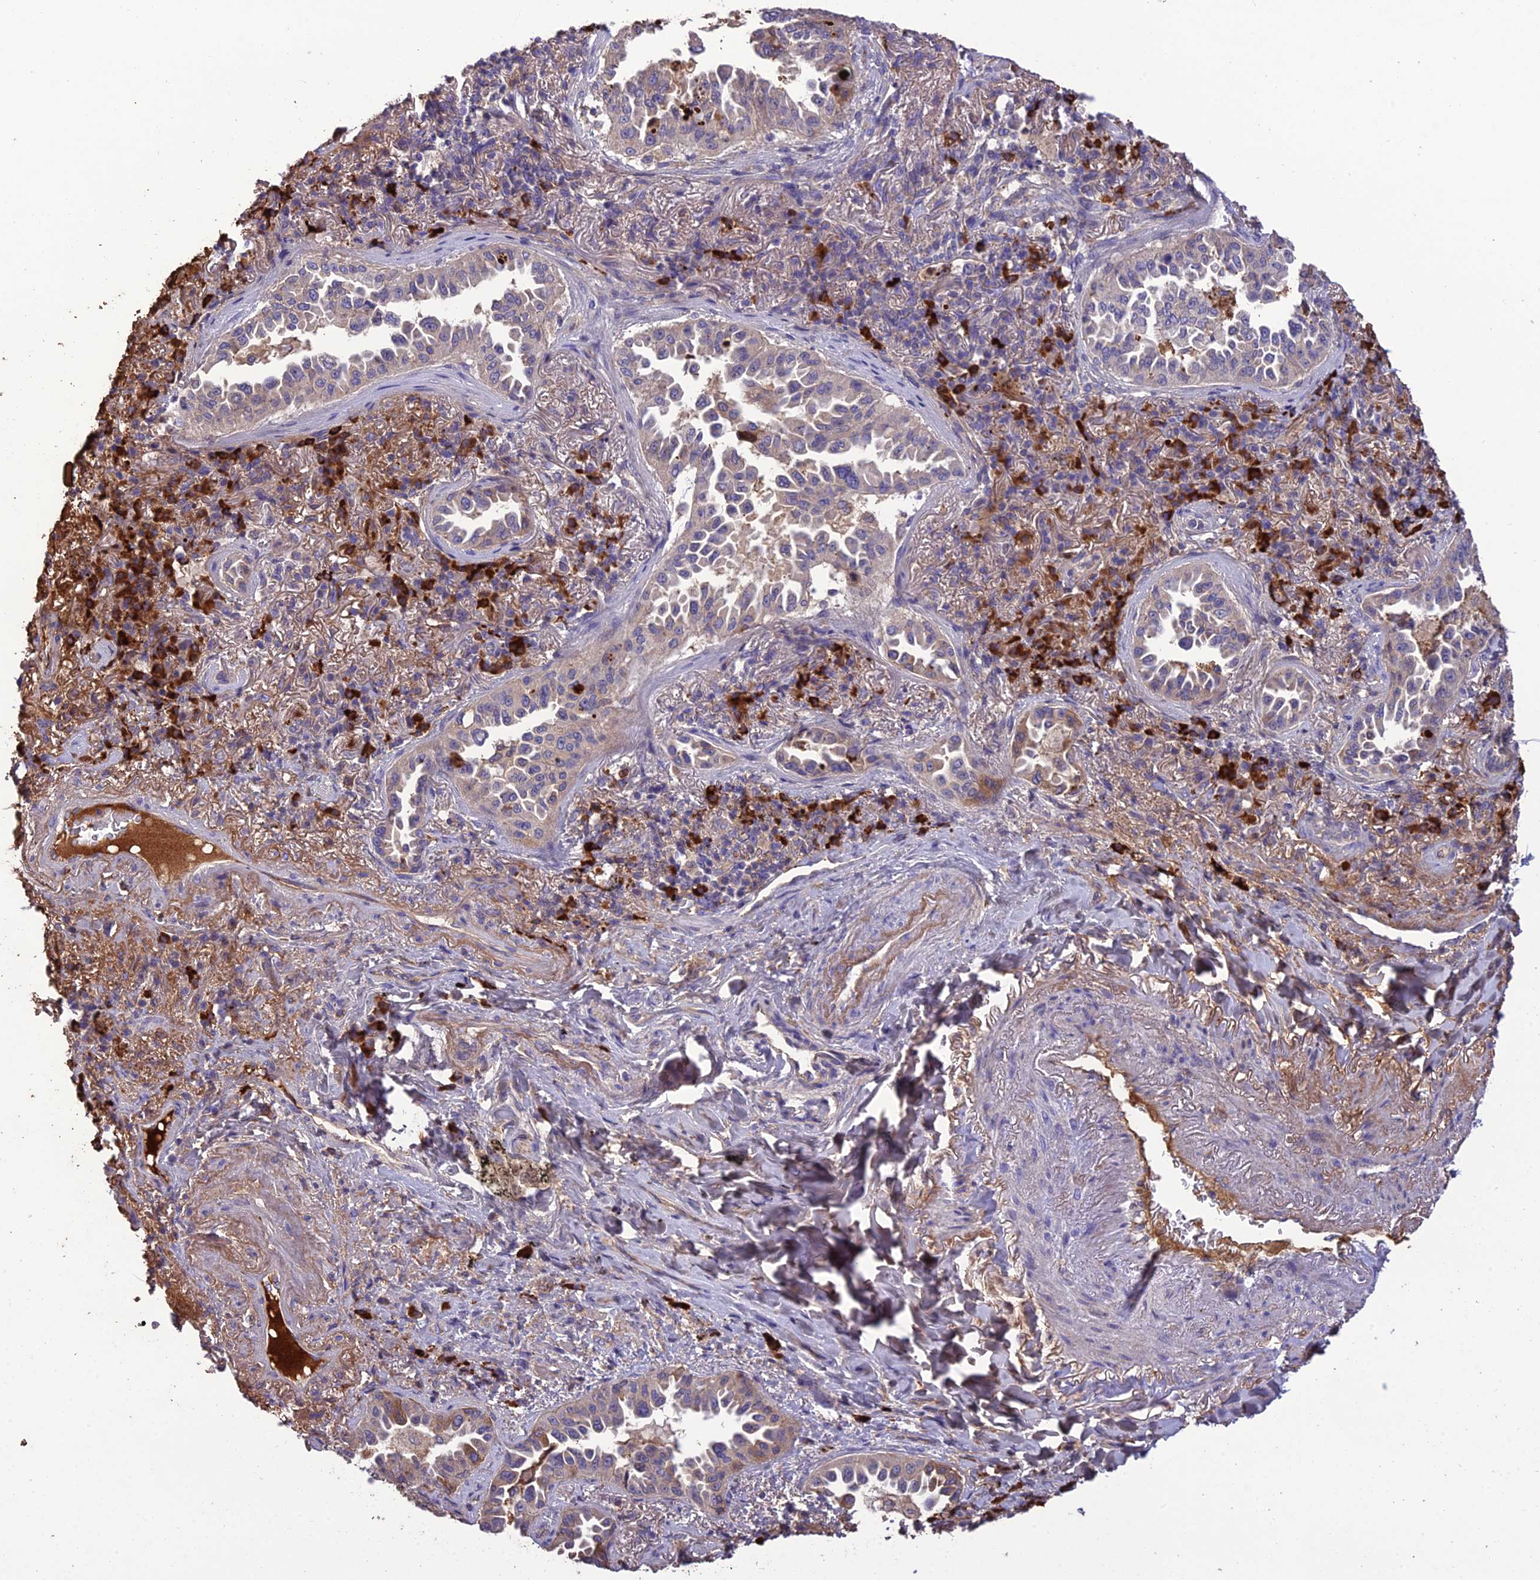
{"staining": {"intensity": "weak", "quantity": "25%-75%", "location": "cytoplasmic/membranous"}, "tissue": "lung cancer", "cell_type": "Tumor cells", "image_type": "cancer", "snomed": [{"axis": "morphology", "description": "Adenocarcinoma, NOS"}, {"axis": "topography", "description": "Lung"}], "caption": "Lung cancer stained with DAB (3,3'-diaminobenzidine) immunohistochemistry (IHC) exhibits low levels of weak cytoplasmic/membranous positivity in approximately 25%-75% of tumor cells.", "gene": "MIOS", "patient": {"sex": "female", "age": 69}}